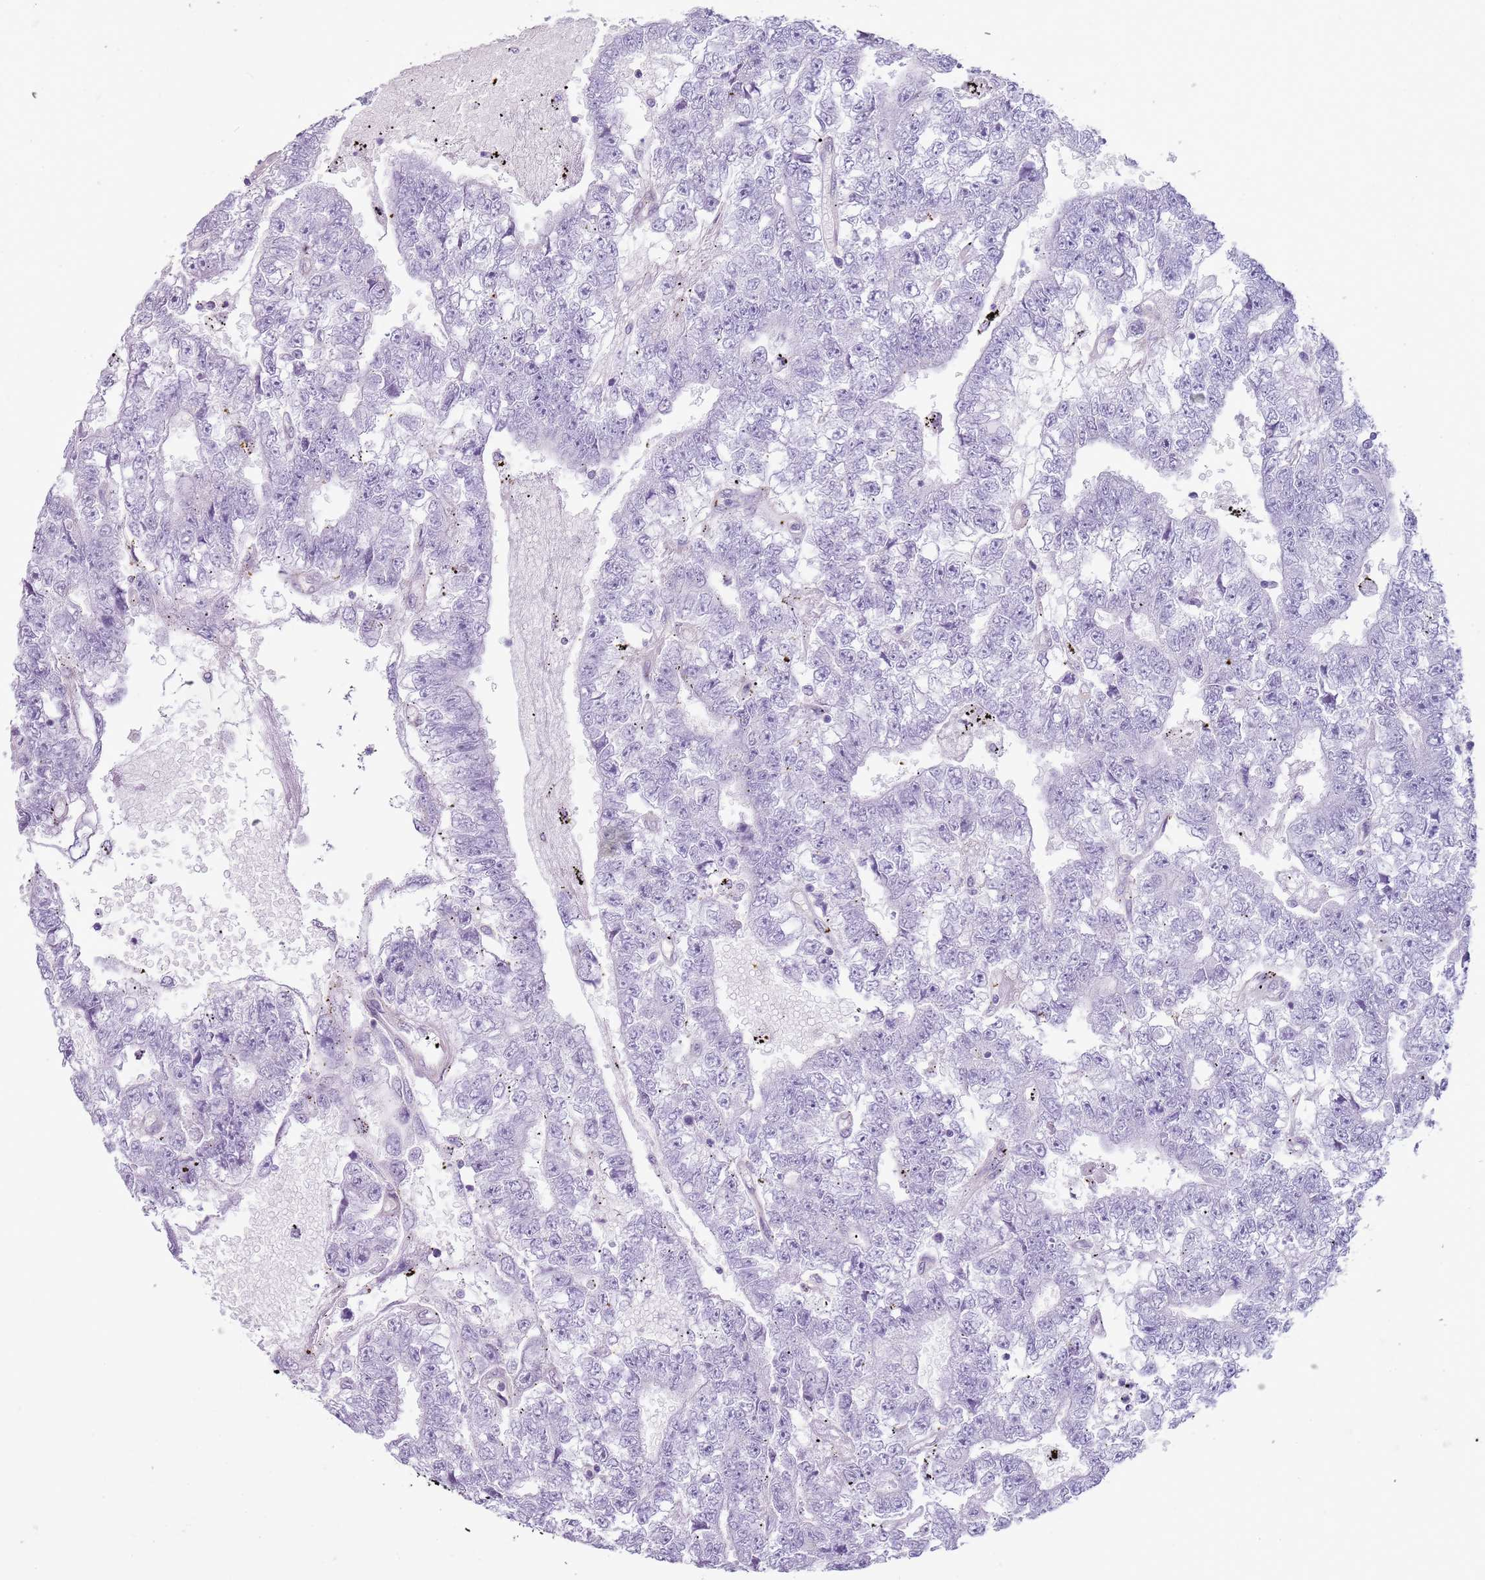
{"staining": {"intensity": "negative", "quantity": "none", "location": "none"}, "tissue": "testis cancer", "cell_type": "Tumor cells", "image_type": "cancer", "snomed": [{"axis": "morphology", "description": "Carcinoma, Embryonal, NOS"}, {"axis": "topography", "description": "Testis"}], "caption": "Immunohistochemistry (IHC) image of neoplastic tissue: human testis cancer stained with DAB exhibits no significant protein expression in tumor cells.", "gene": "SNX1", "patient": {"sex": "male", "age": 25}}